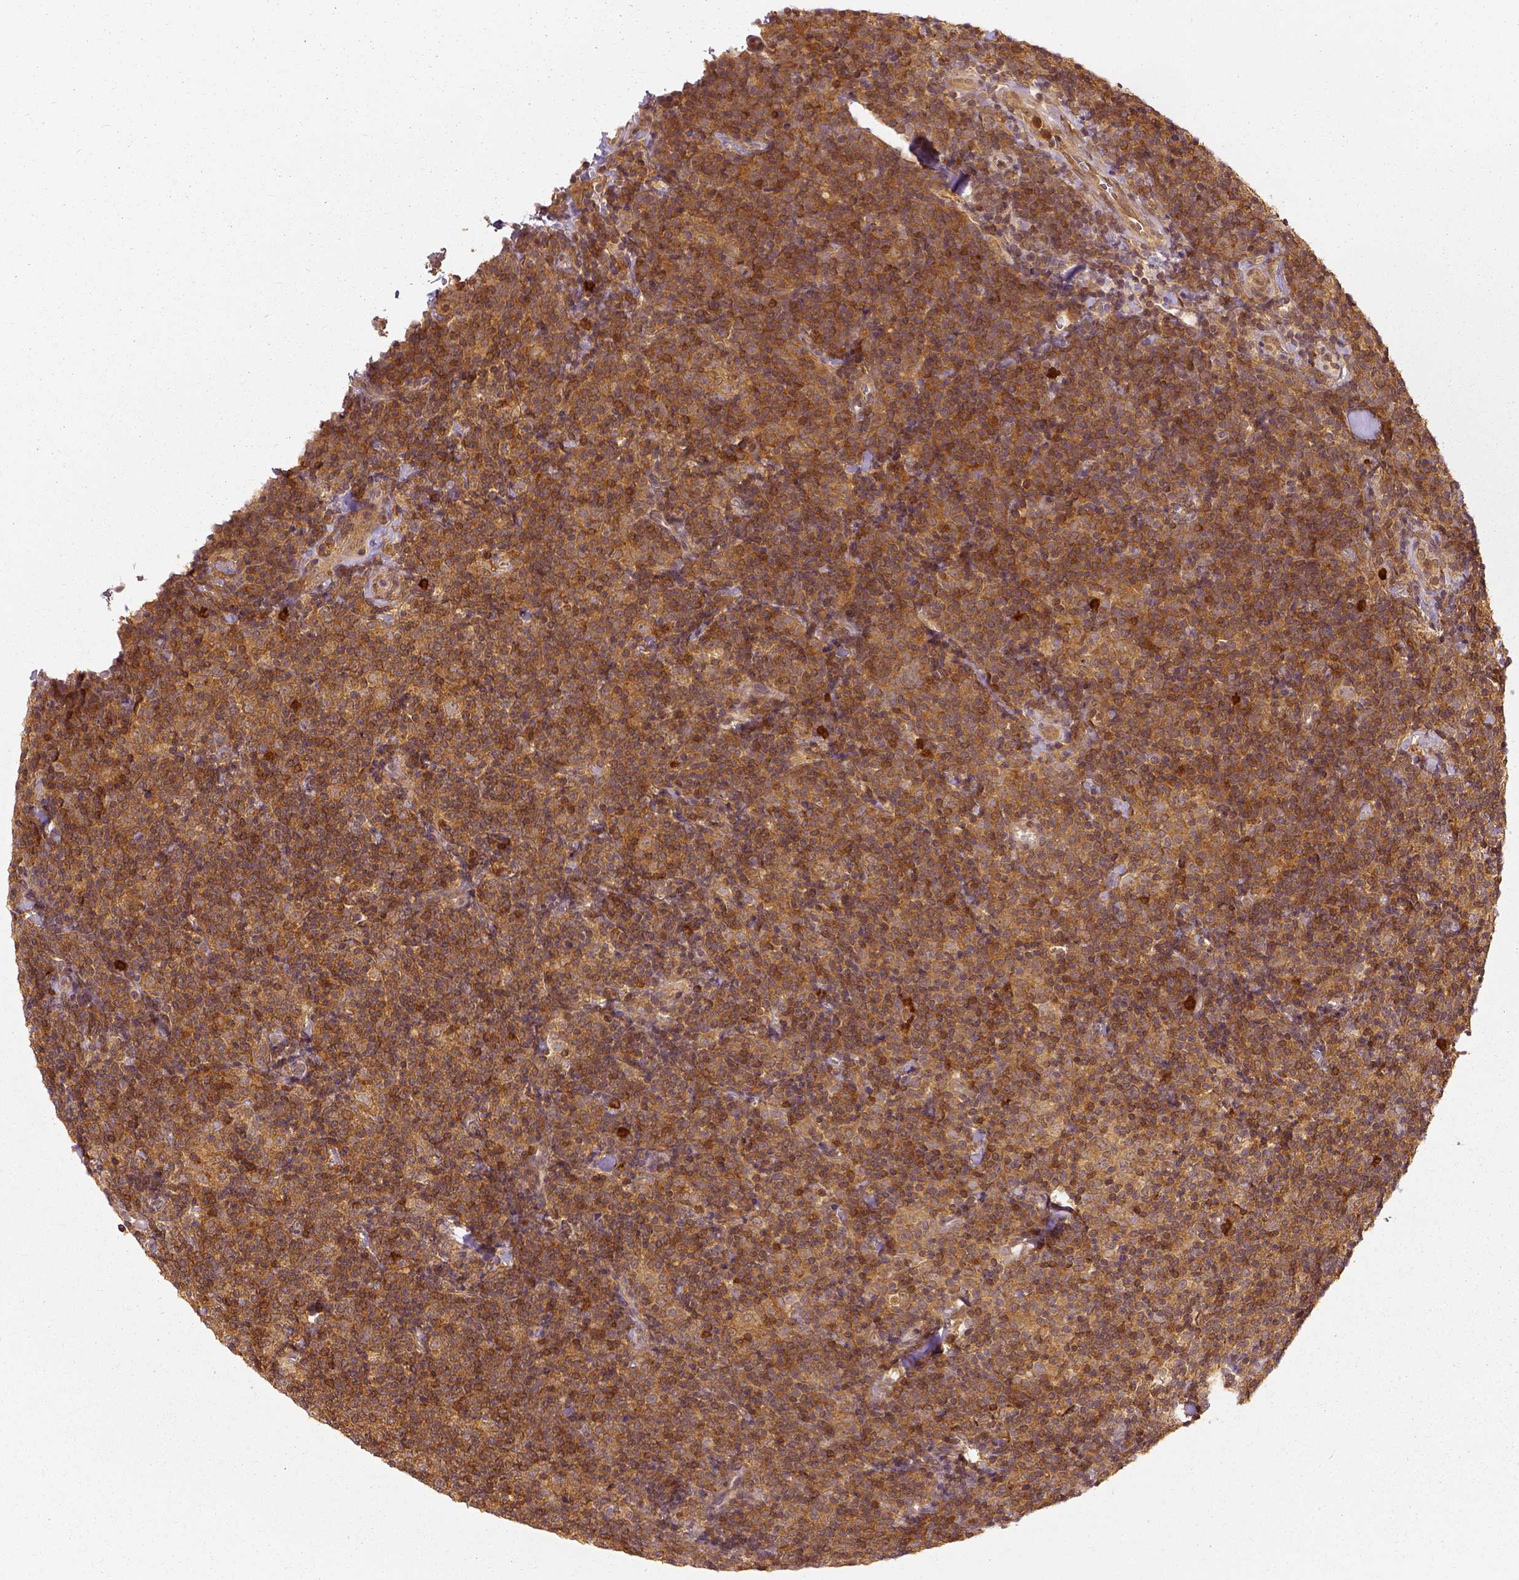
{"staining": {"intensity": "strong", "quantity": ">75%", "location": "cytoplasmic/membranous"}, "tissue": "lymphoma", "cell_type": "Tumor cells", "image_type": "cancer", "snomed": [{"axis": "morphology", "description": "Malignant lymphoma, non-Hodgkin's type, Low grade"}, {"axis": "topography", "description": "Lymph node"}], "caption": "Brown immunohistochemical staining in human lymphoma reveals strong cytoplasmic/membranous staining in about >75% of tumor cells.", "gene": "GPI", "patient": {"sex": "female", "age": 56}}